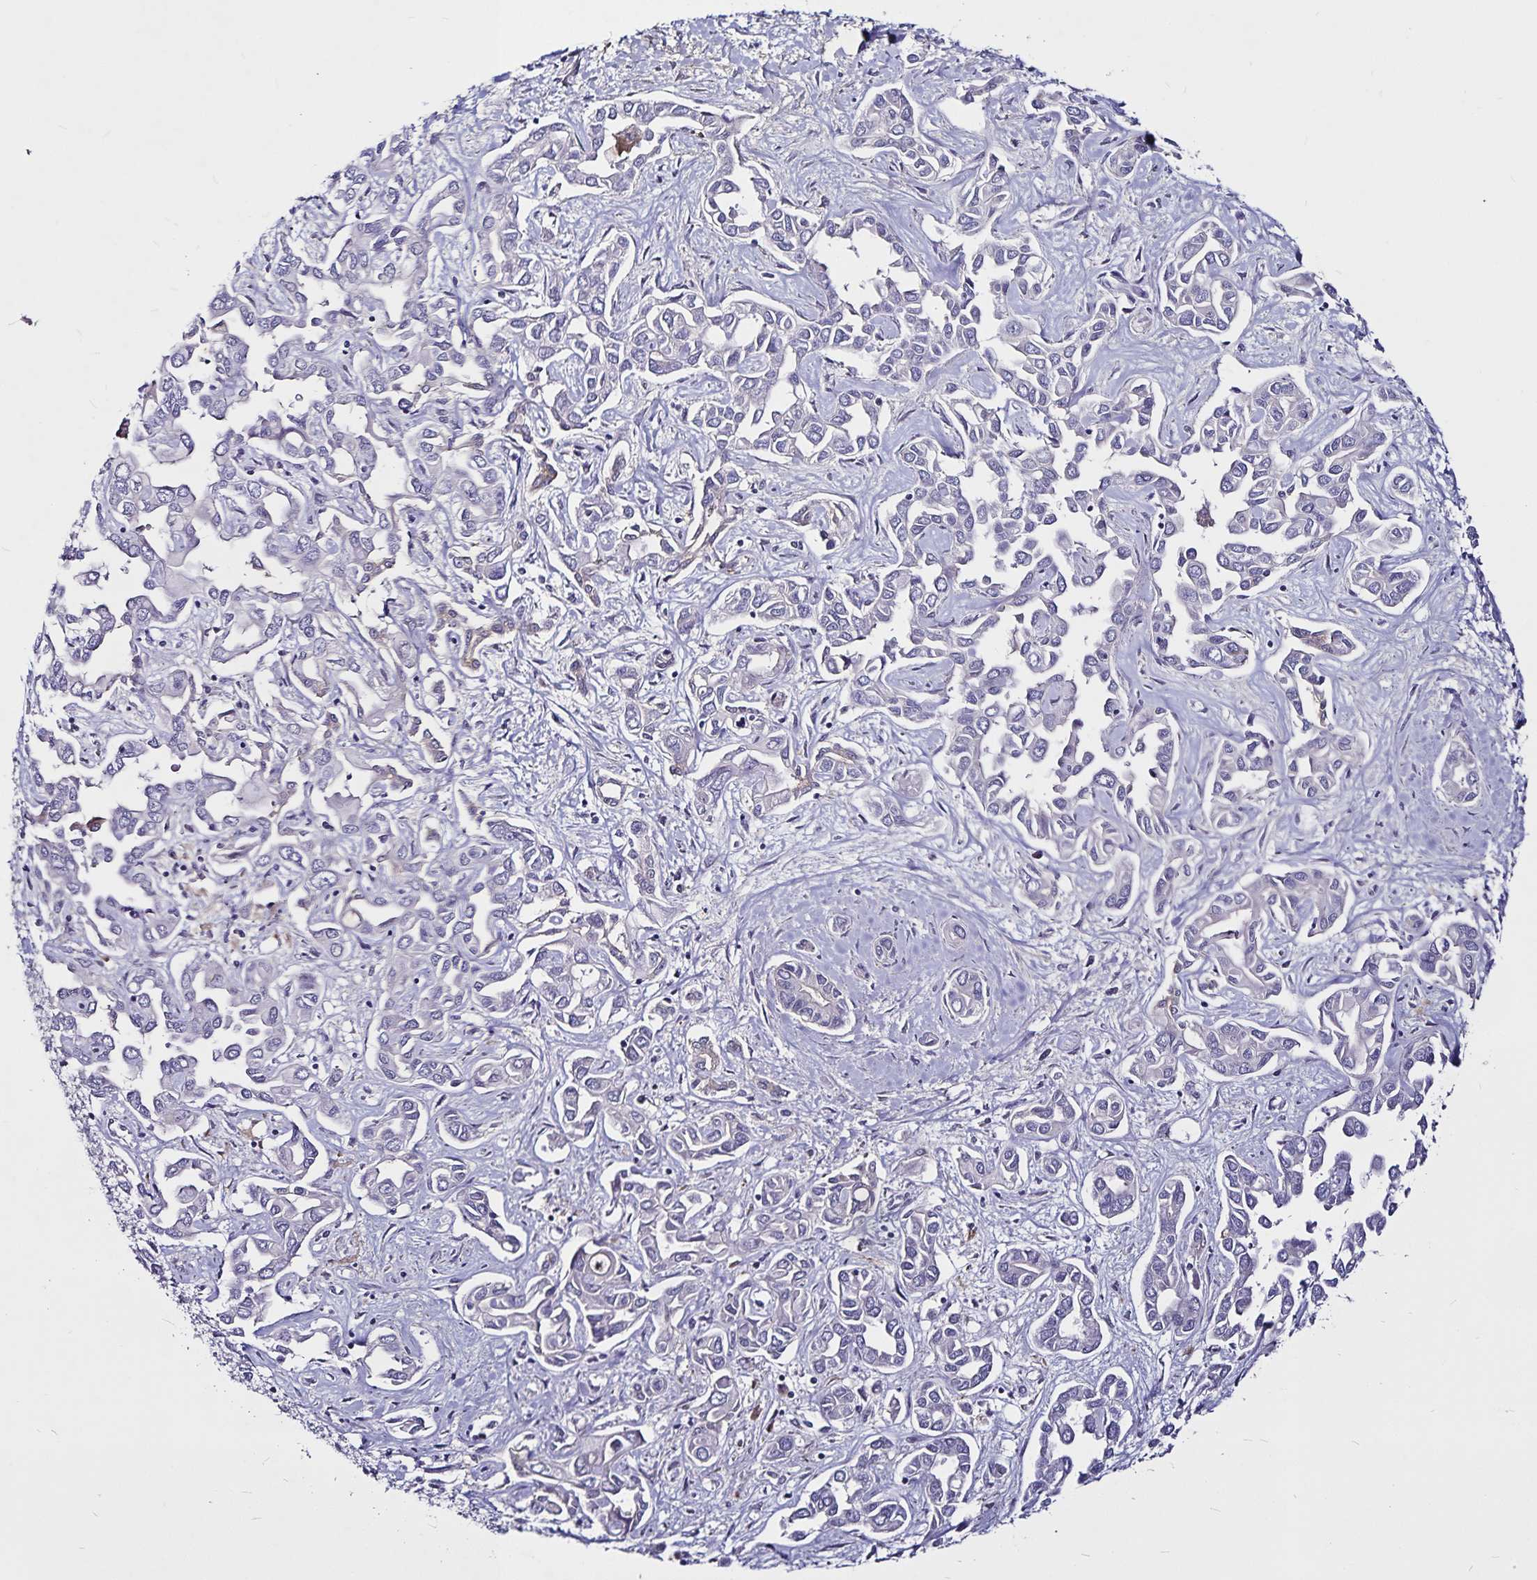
{"staining": {"intensity": "negative", "quantity": "none", "location": "none"}, "tissue": "liver cancer", "cell_type": "Tumor cells", "image_type": "cancer", "snomed": [{"axis": "morphology", "description": "Cholangiocarcinoma"}, {"axis": "topography", "description": "Liver"}], "caption": "Immunohistochemistry (IHC) image of neoplastic tissue: human liver cancer (cholangiocarcinoma) stained with DAB demonstrates no significant protein staining in tumor cells.", "gene": "GNG12", "patient": {"sex": "female", "age": 64}}